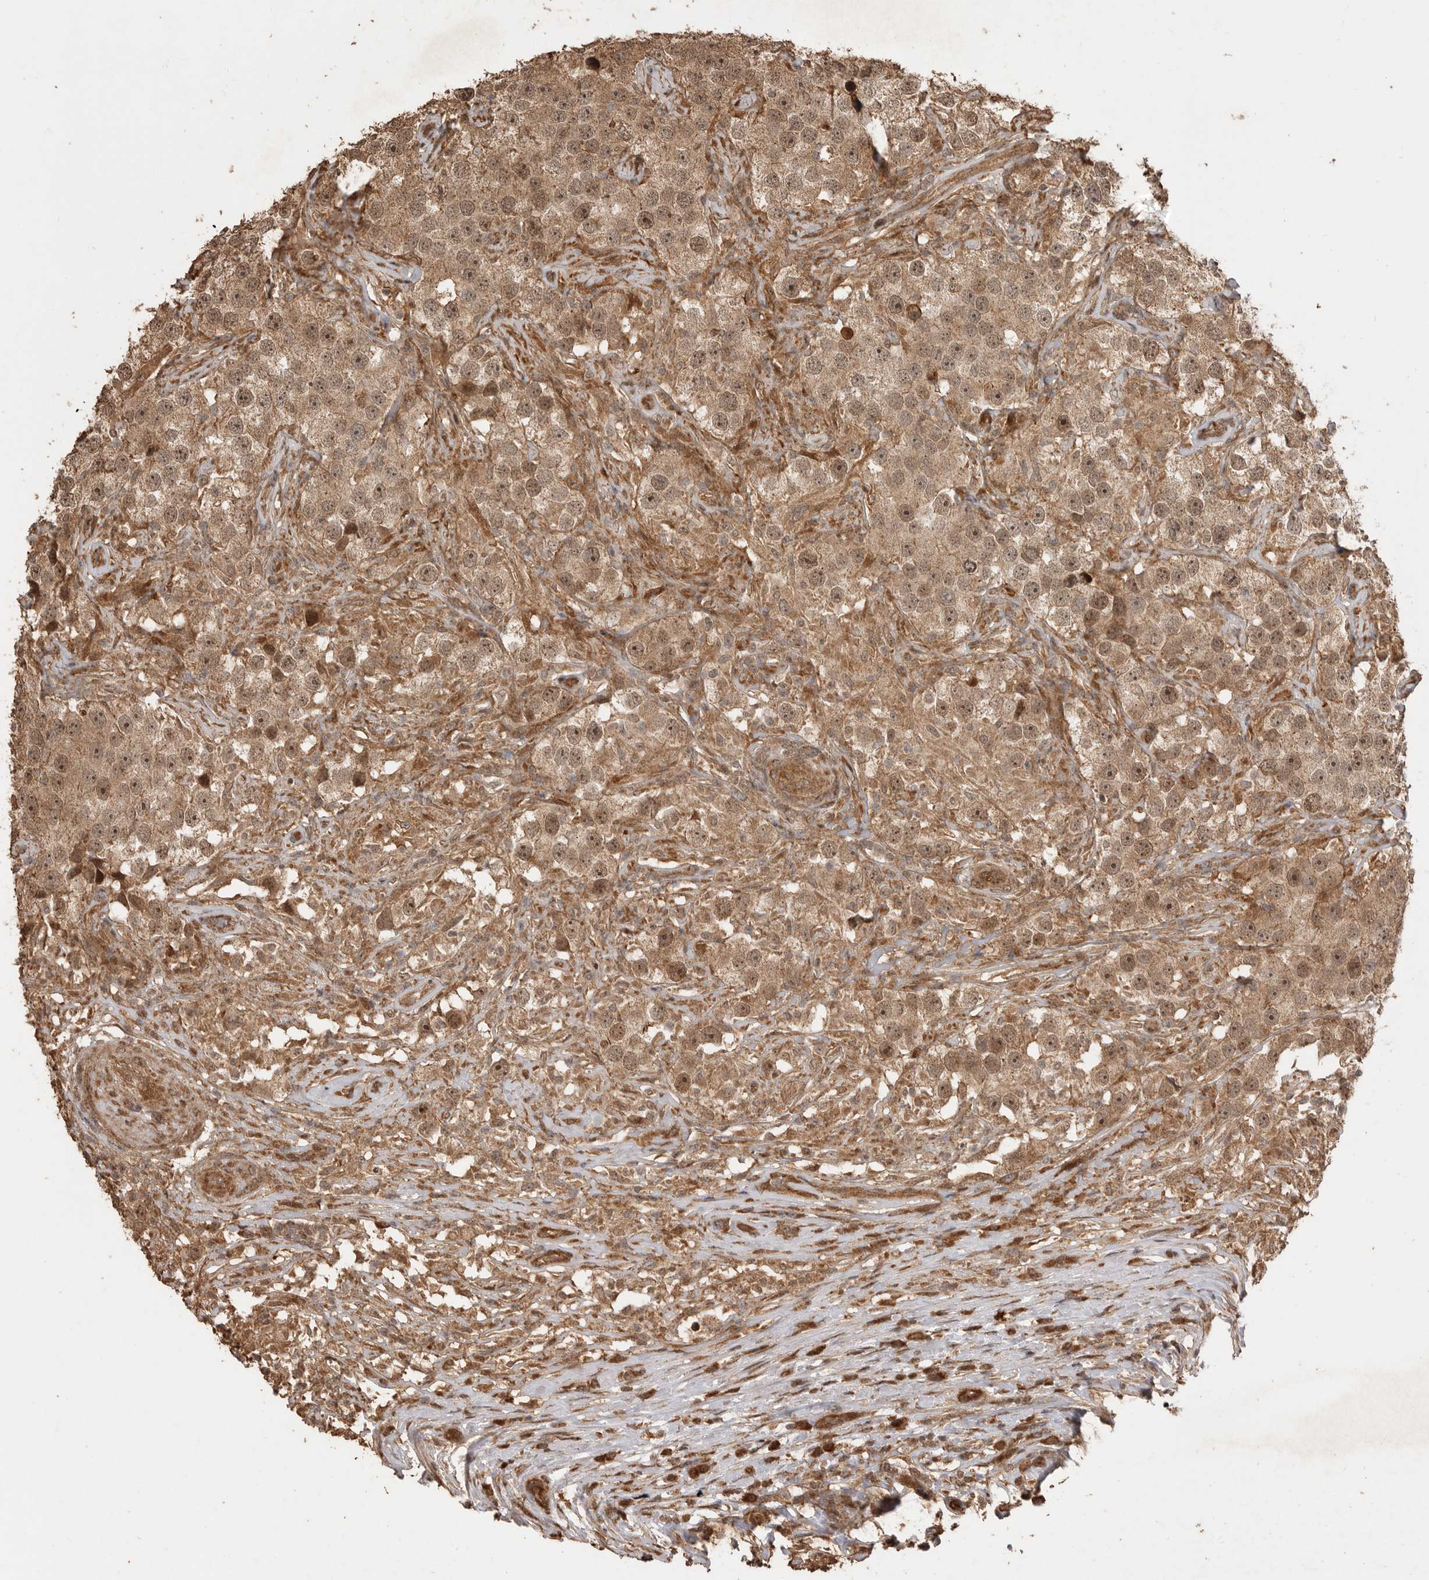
{"staining": {"intensity": "weak", "quantity": ">75%", "location": "cytoplasmic/membranous,nuclear"}, "tissue": "testis cancer", "cell_type": "Tumor cells", "image_type": "cancer", "snomed": [{"axis": "morphology", "description": "Seminoma, NOS"}, {"axis": "topography", "description": "Testis"}], "caption": "A micrograph of testis cancer stained for a protein reveals weak cytoplasmic/membranous and nuclear brown staining in tumor cells.", "gene": "BOC", "patient": {"sex": "male", "age": 49}}